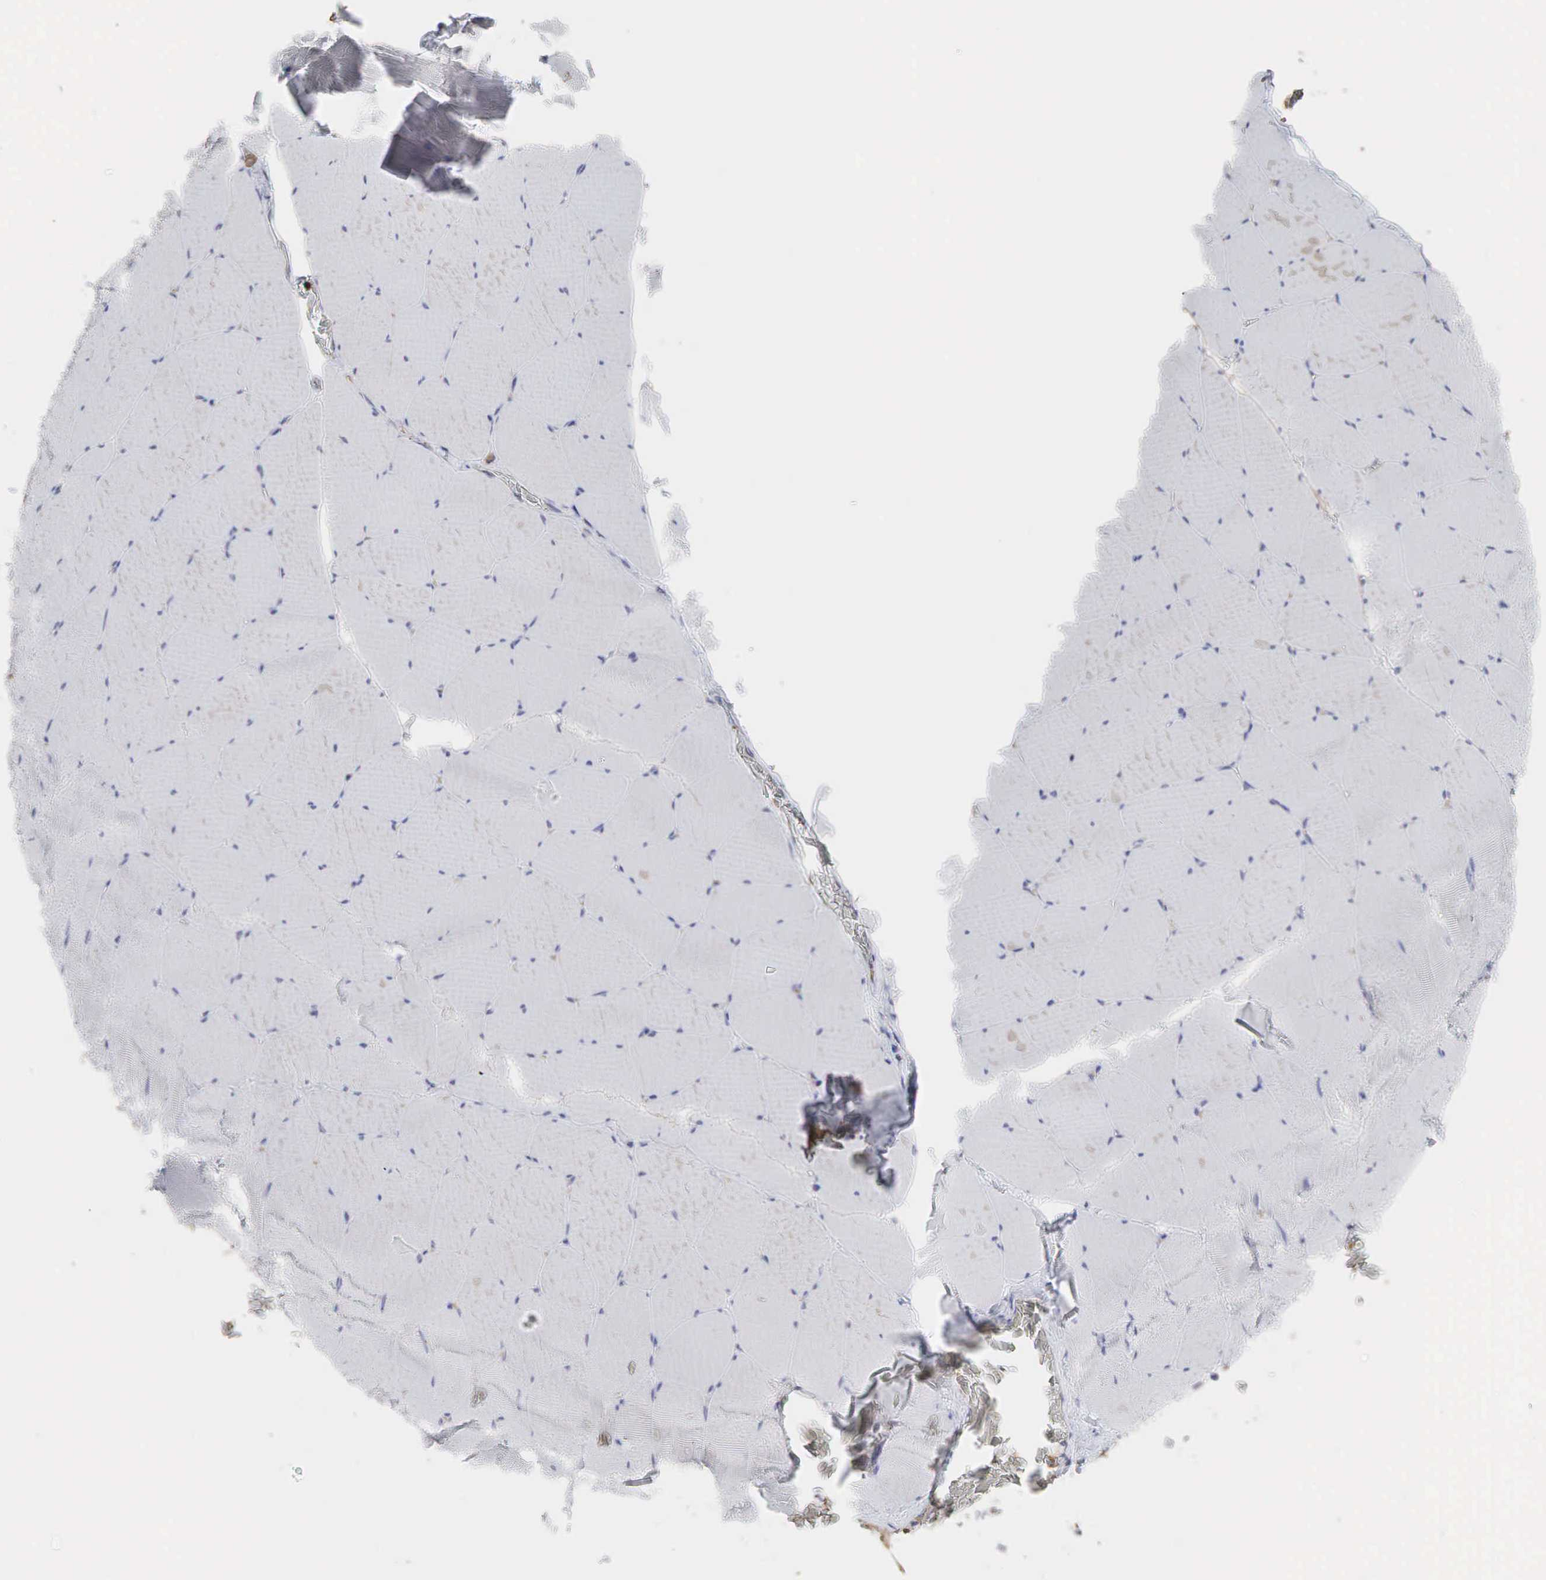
{"staining": {"intensity": "negative", "quantity": "none", "location": "none"}, "tissue": "skeletal muscle", "cell_type": "Myocytes", "image_type": "normal", "snomed": [{"axis": "morphology", "description": "Normal tissue, NOS"}, {"axis": "topography", "description": "Skeletal muscle"}, {"axis": "topography", "description": "Salivary gland"}], "caption": "There is no significant expression in myocytes of skeletal muscle. (Stains: DAB immunohistochemistry with hematoxylin counter stain, Microscopy: brightfield microscopy at high magnification).", "gene": "DKC1", "patient": {"sex": "male", "age": 62}}